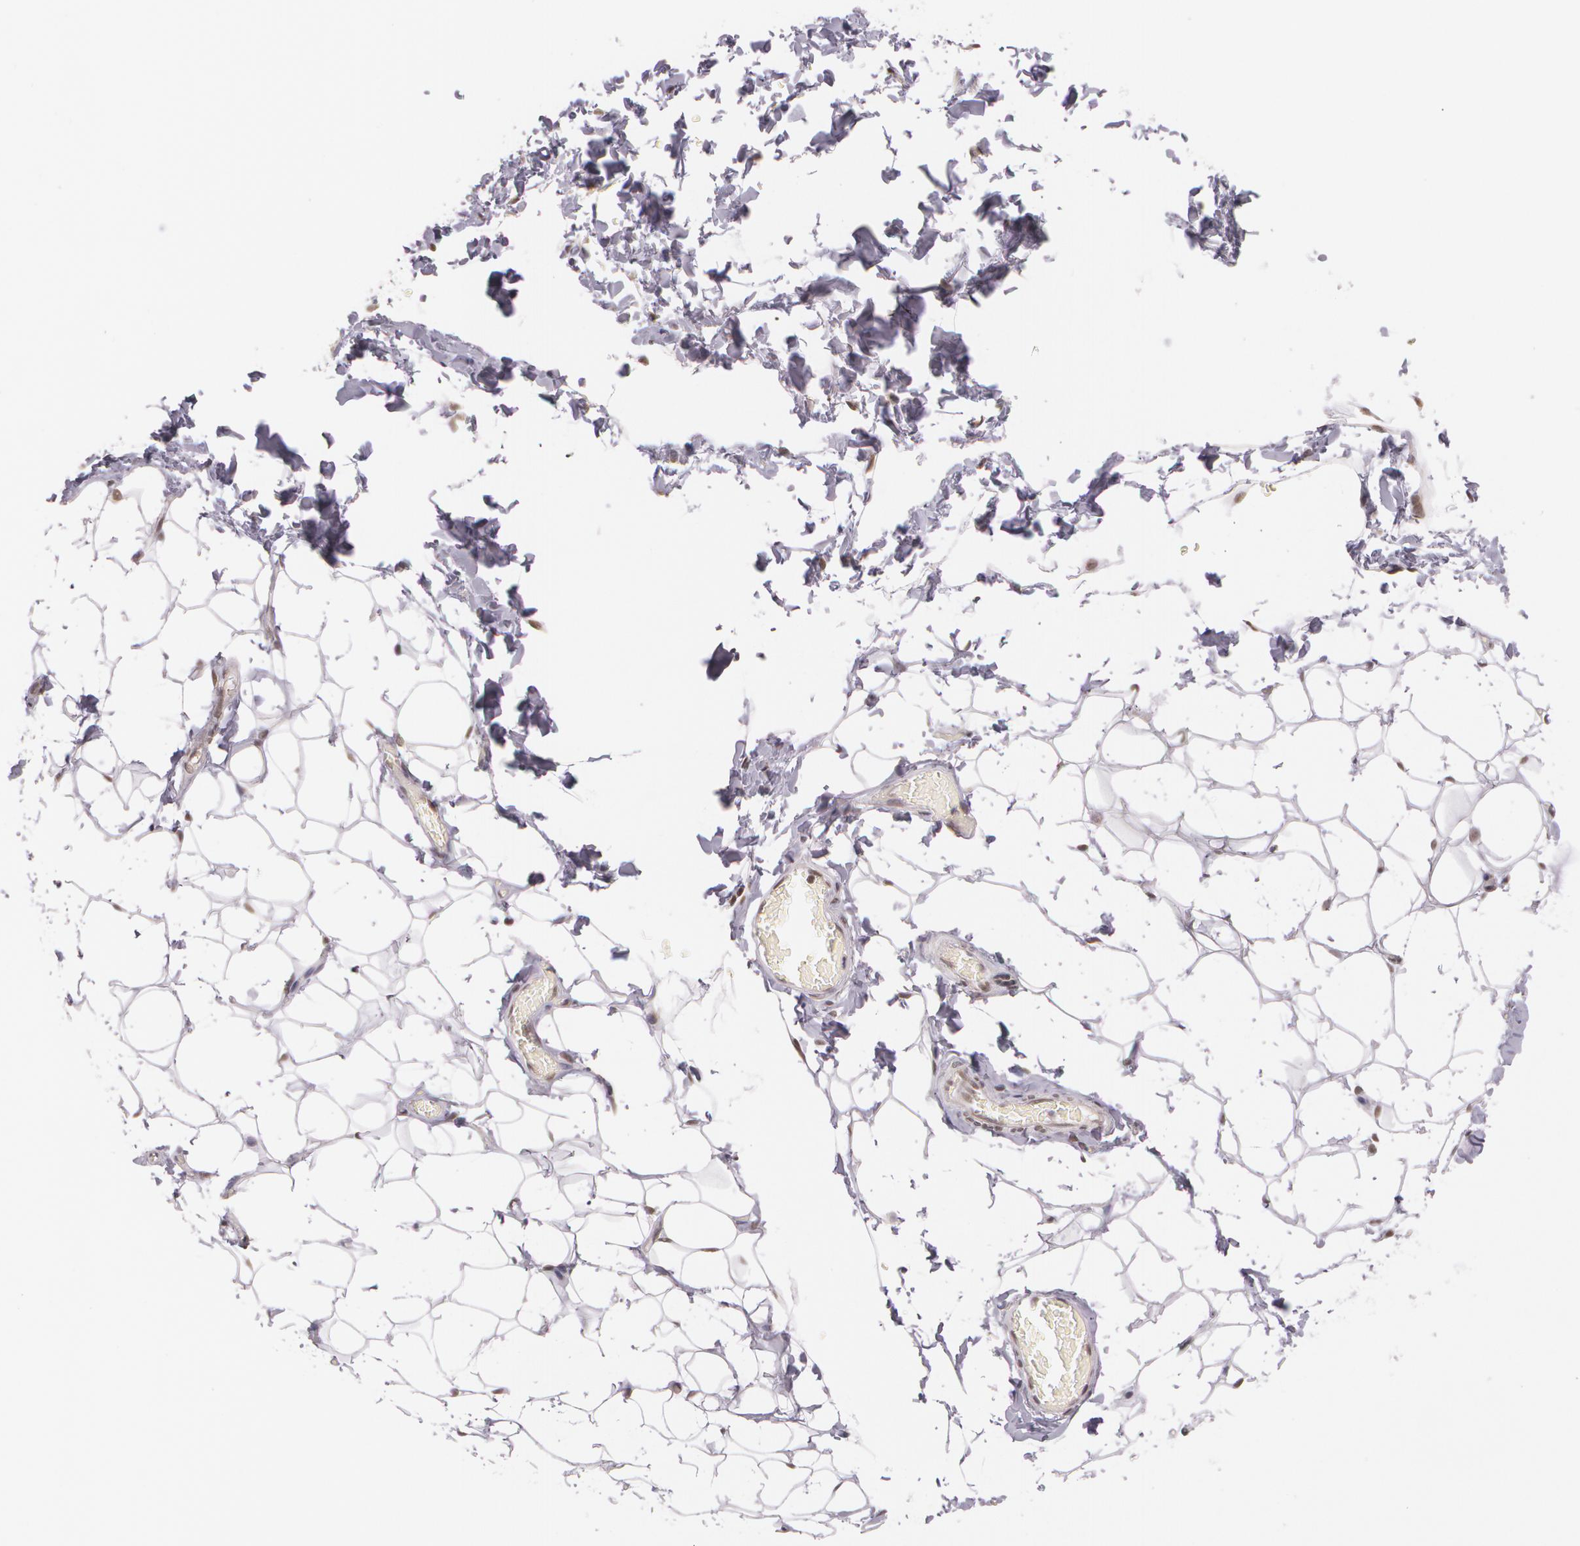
{"staining": {"intensity": "moderate", "quantity": ">75%", "location": "nuclear"}, "tissue": "adipose tissue", "cell_type": "Adipocytes", "image_type": "normal", "snomed": [{"axis": "morphology", "description": "Normal tissue, NOS"}, {"axis": "topography", "description": "Soft tissue"}], "caption": "A brown stain labels moderate nuclear expression of a protein in adipocytes of benign human adipose tissue.", "gene": "ALX1", "patient": {"sex": "male", "age": 26}}